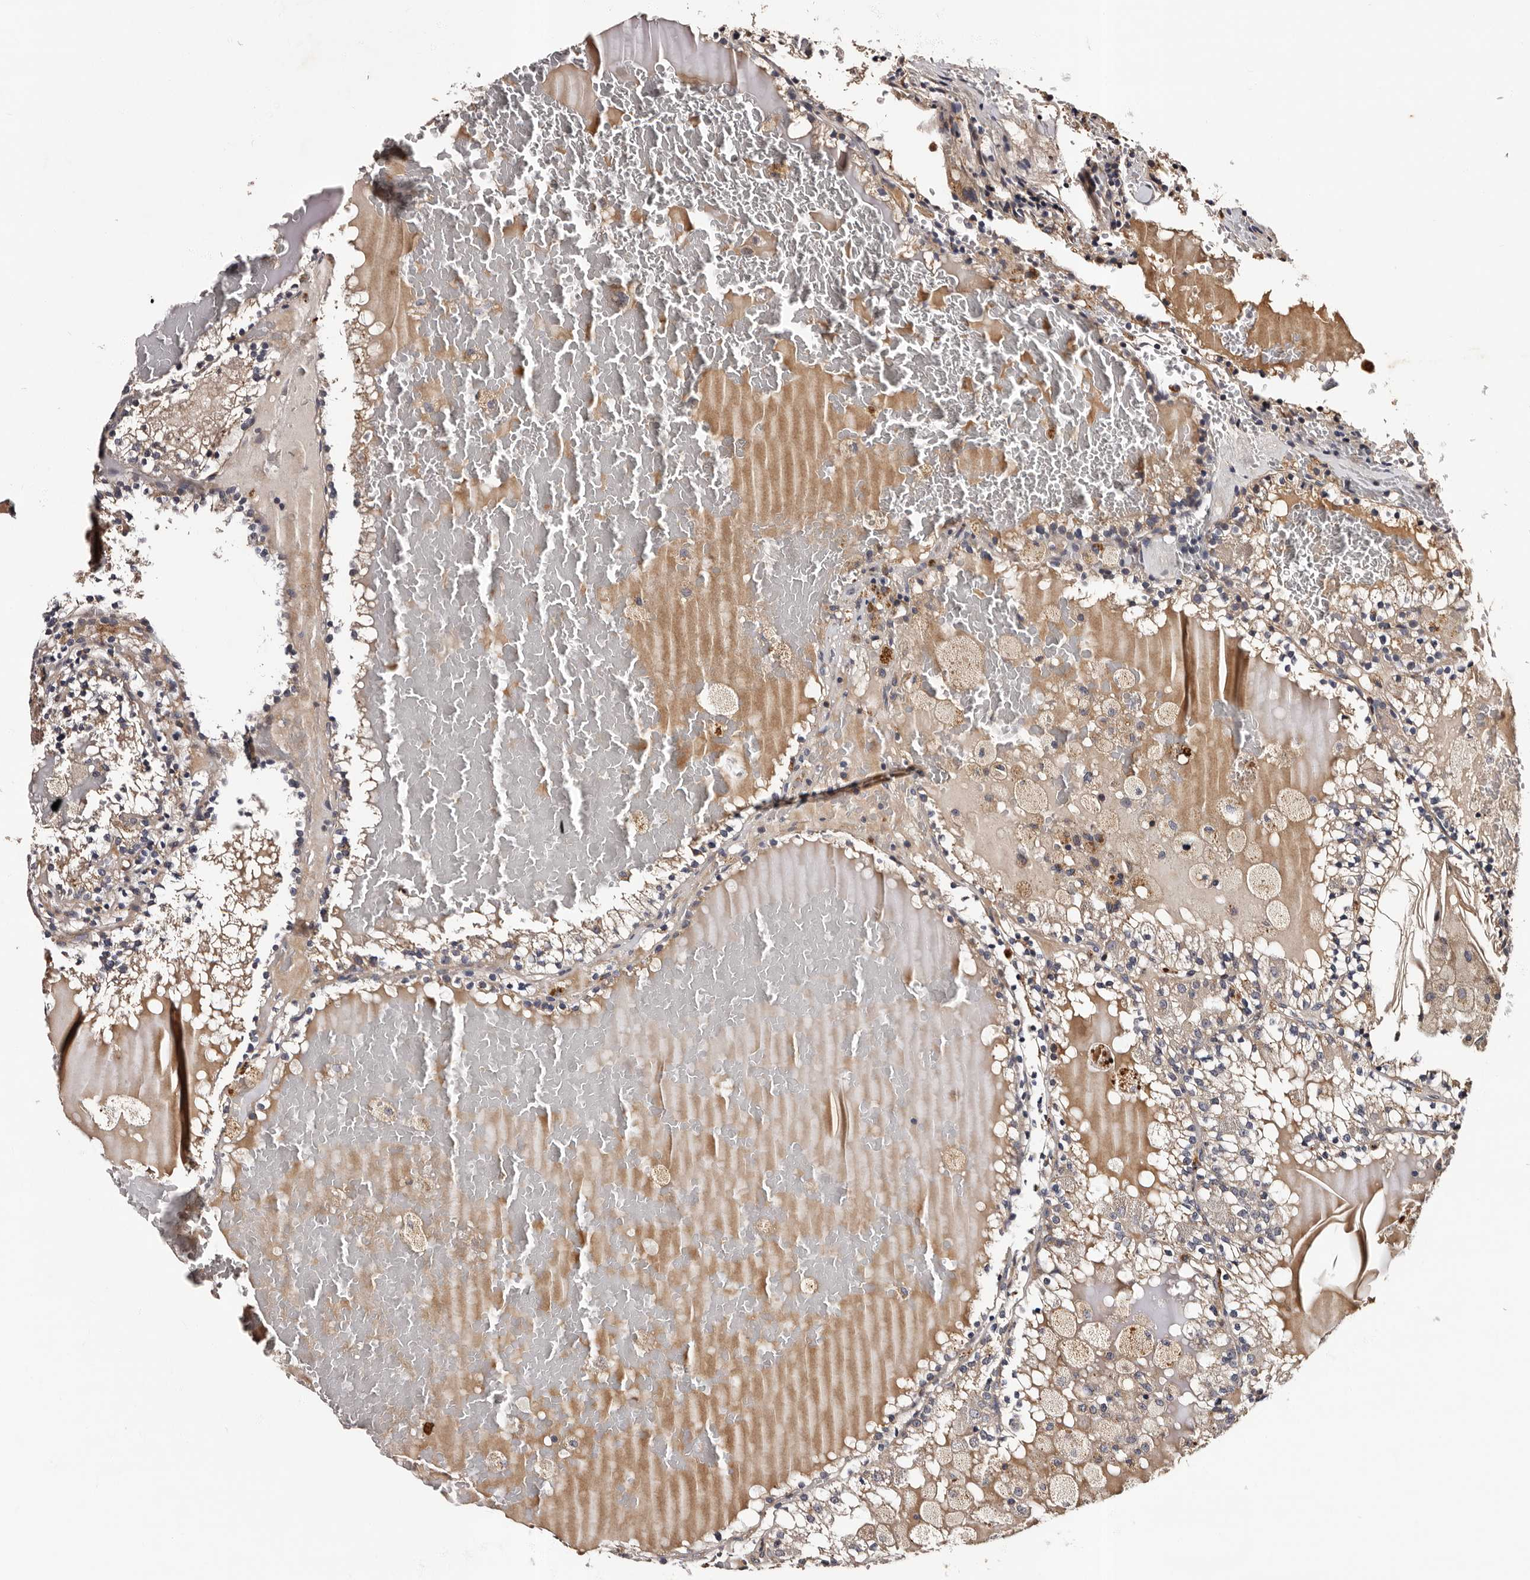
{"staining": {"intensity": "weak", "quantity": "25%-75%", "location": "cytoplasmic/membranous"}, "tissue": "renal cancer", "cell_type": "Tumor cells", "image_type": "cancer", "snomed": [{"axis": "morphology", "description": "Adenocarcinoma, NOS"}, {"axis": "topography", "description": "Kidney"}], "caption": "Renal cancer (adenocarcinoma) was stained to show a protein in brown. There is low levels of weak cytoplasmic/membranous expression in about 25%-75% of tumor cells. (IHC, brightfield microscopy, high magnification).", "gene": "ADCK5", "patient": {"sex": "female", "age": 56}}